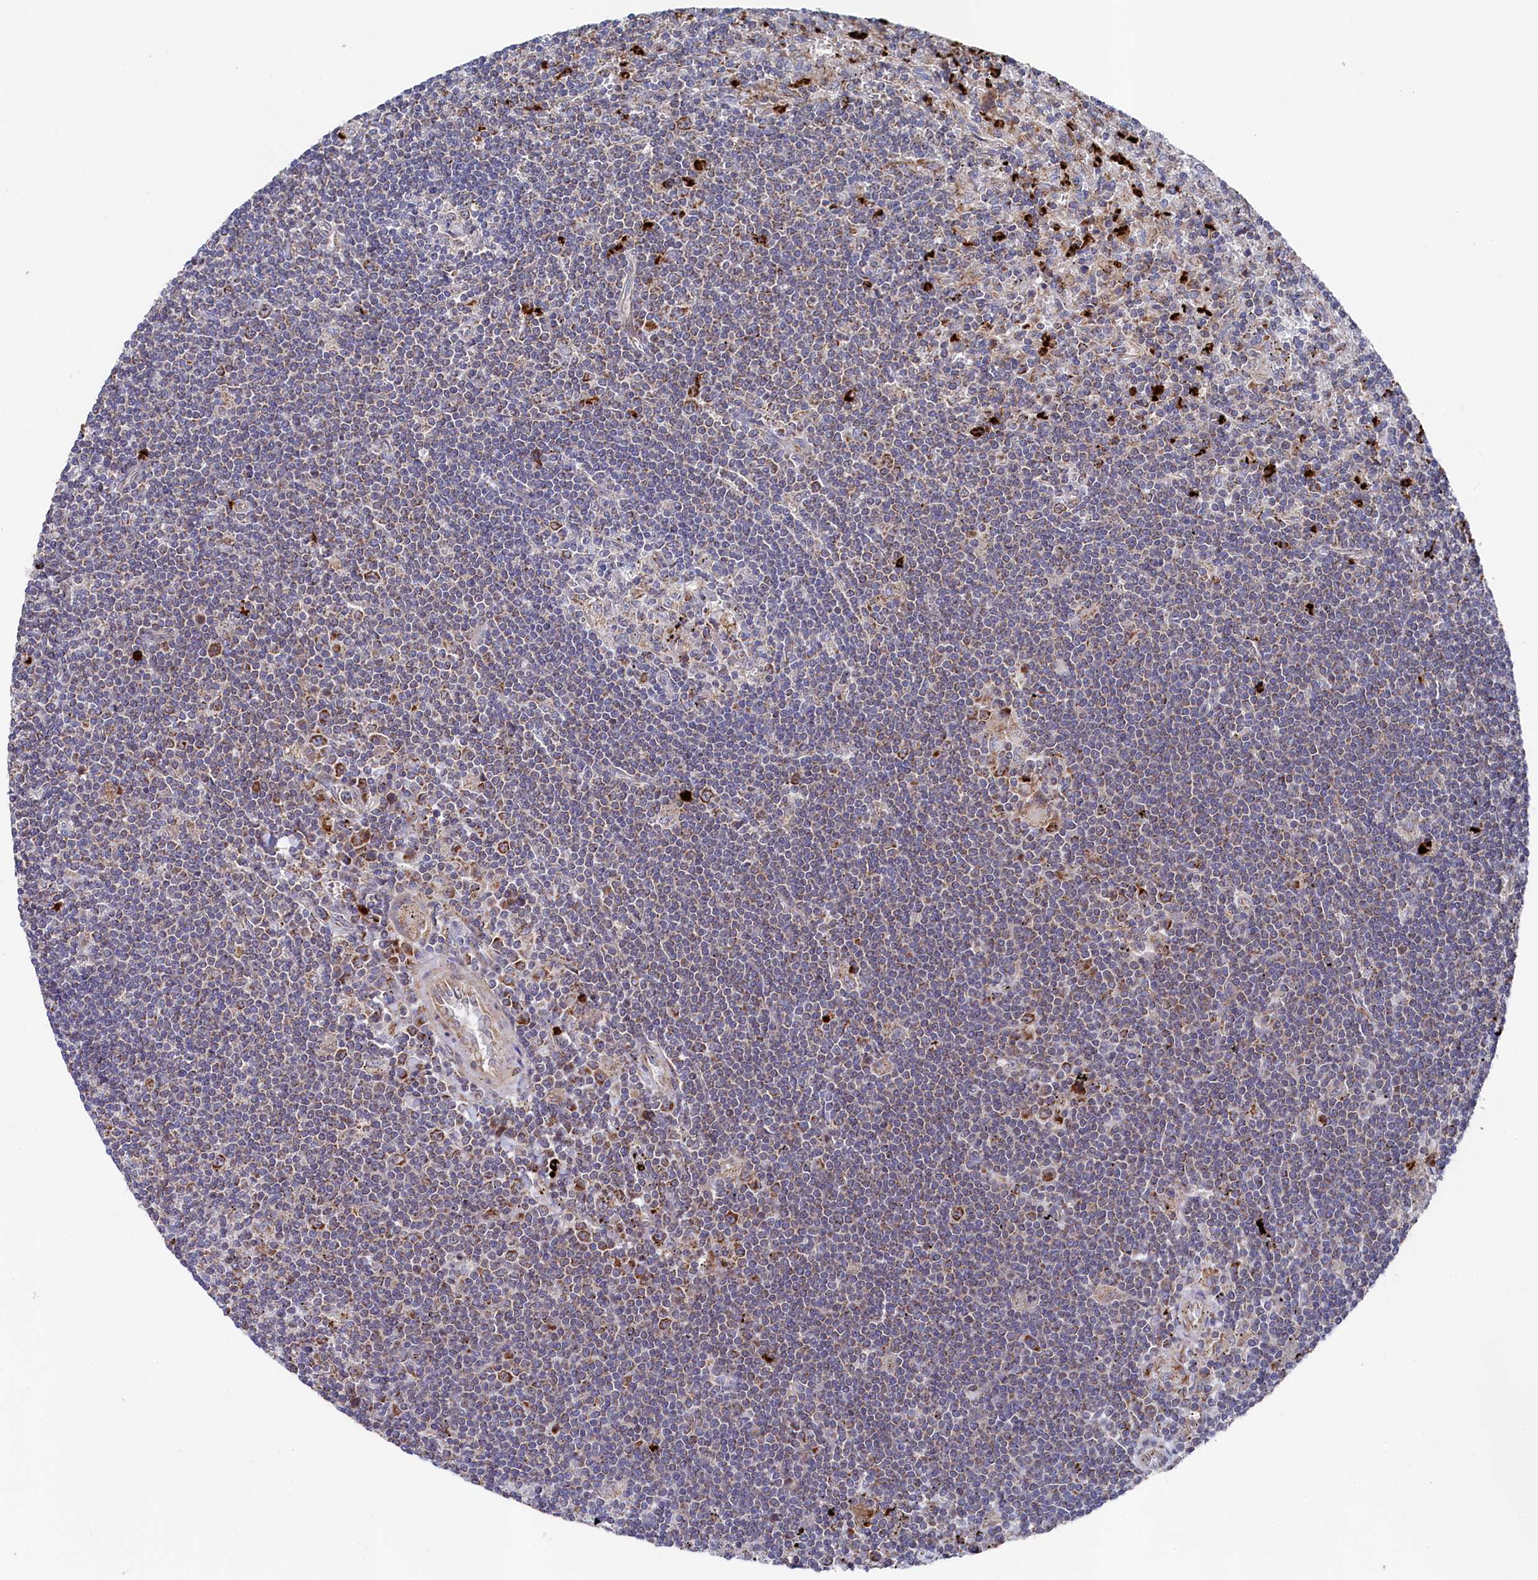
{"staining": {"intensity": "moderate", "quantity": "<25%", "location": "cytoplasmic/membranous"}, "tissue": "lymphoma", "cell_type": "Tumor cells", "image_type": "cancer", "snomed": [{"axis": "morphology", "description": "Malignant lymphoma, non-Hodgkin's type, Low grade"}, {"axis": "topography", "description": "Spleen"}], "caption": "High-power microscopy captured an immunohistochemistry photomicrograph of malignant lymphoma, non-Hodgkin's type (low-grade), revealing moderate cytoplasmic/membranous staining in approximately <25% of tumor cells.", "gene": "CHCHD1", "patient": {"sex": "male", "age": 76}}